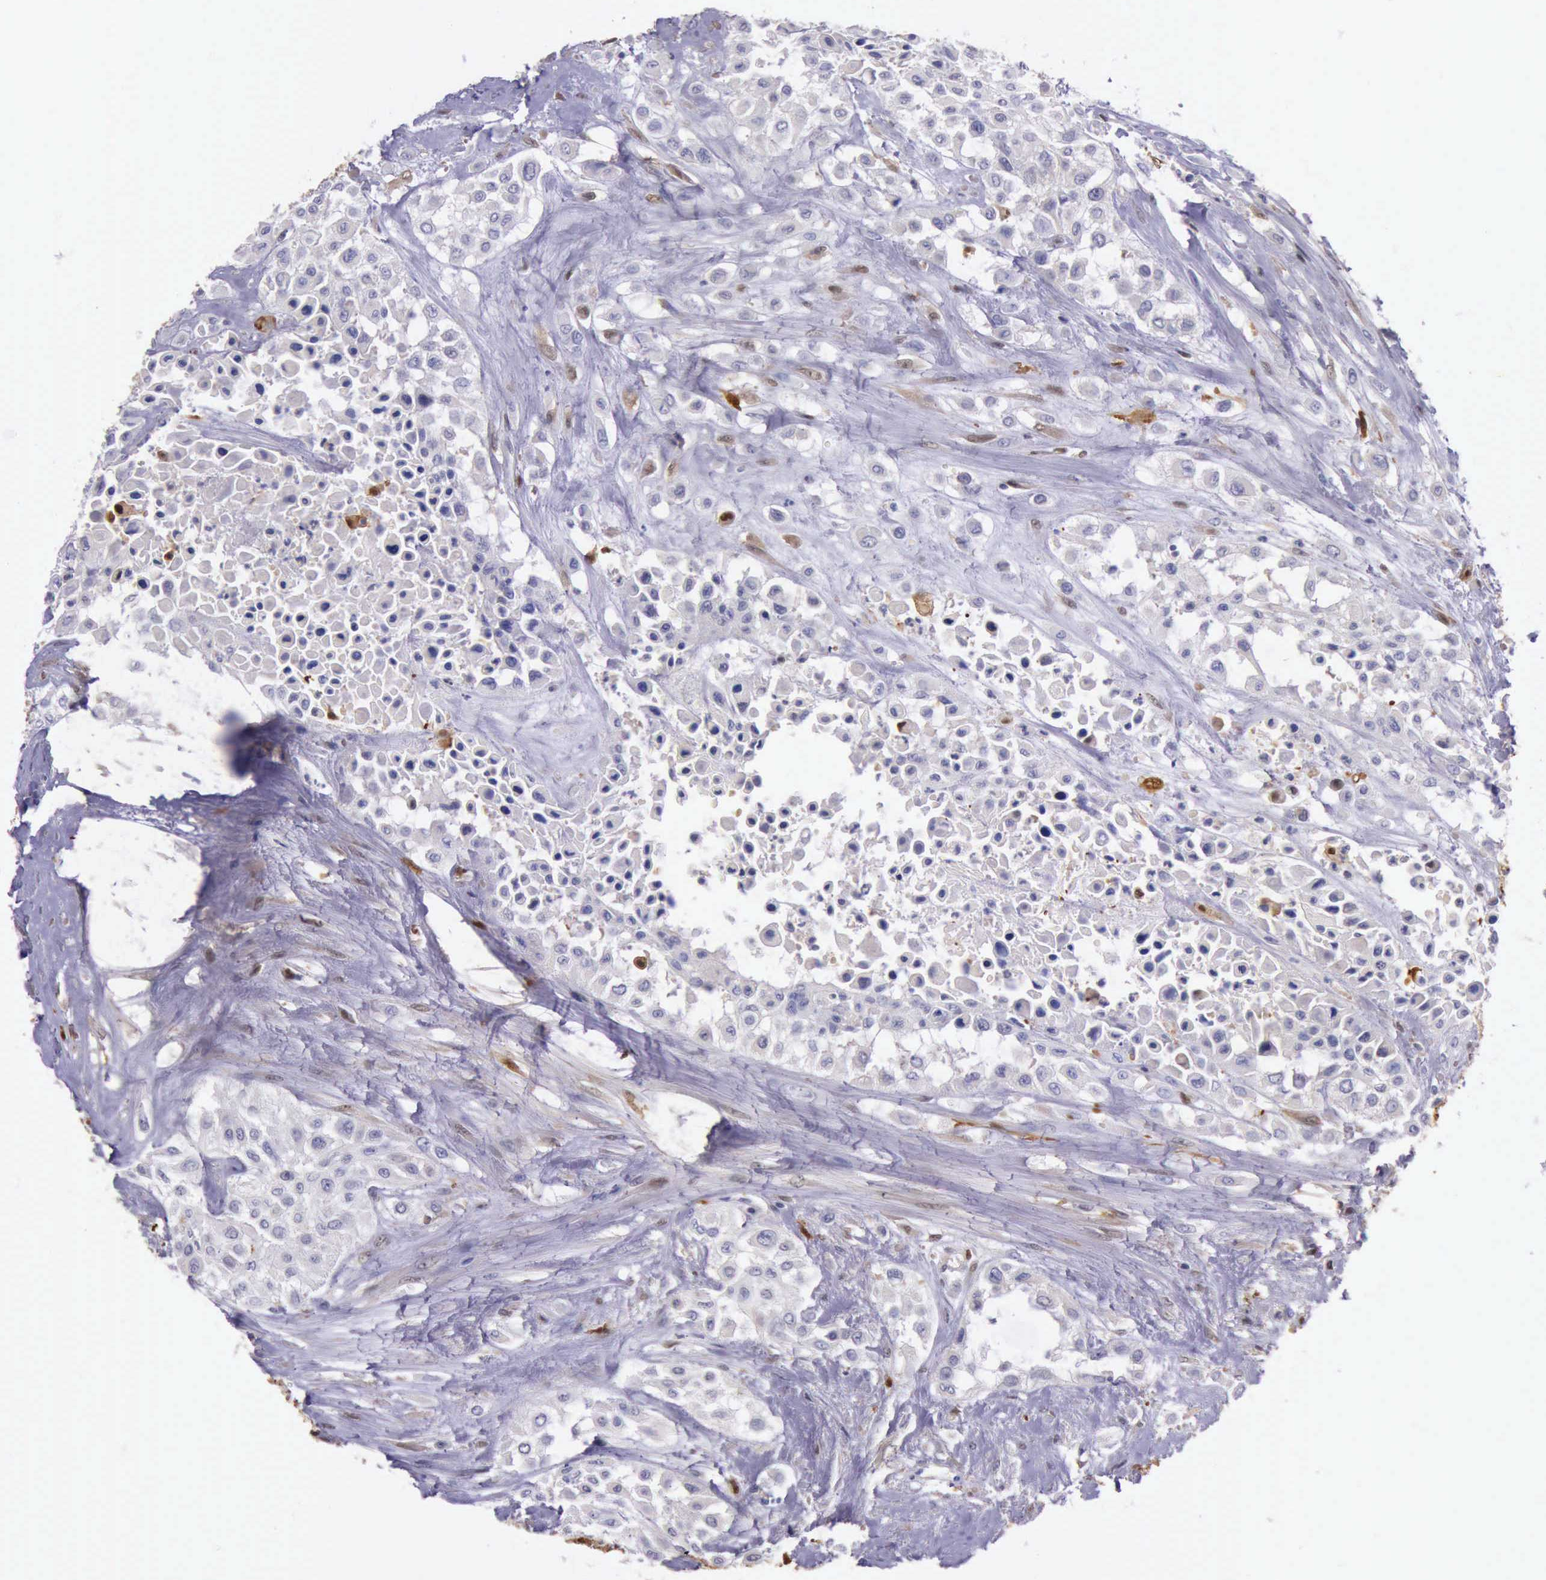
{"staining": {"intensity": "moderate", "quantity": "<25%", "location": "cytoplasmic/membranous,nuclear"}, "tissue": "urothelial cancer", "cell_type": "Tumor cells", "image_type": "cancer", "snomed": [{"axis": "morphology", "description": "Urothelial carcinoma, High grade"}, {"axis": "topography", "description": "Urinary bladder"}], "caption": "Immunohistochemistry (DAB) staining of urothelial carcinoma (high-grade) shows moderate cytoplasmic/membranous and nuclear protein expression in about <25% of tumor cells. (brown staining indicates protein expression, while blue staining denotes nuclei).", "gene": "TYMP", "patient": {"sex": "male", "age": 57}}